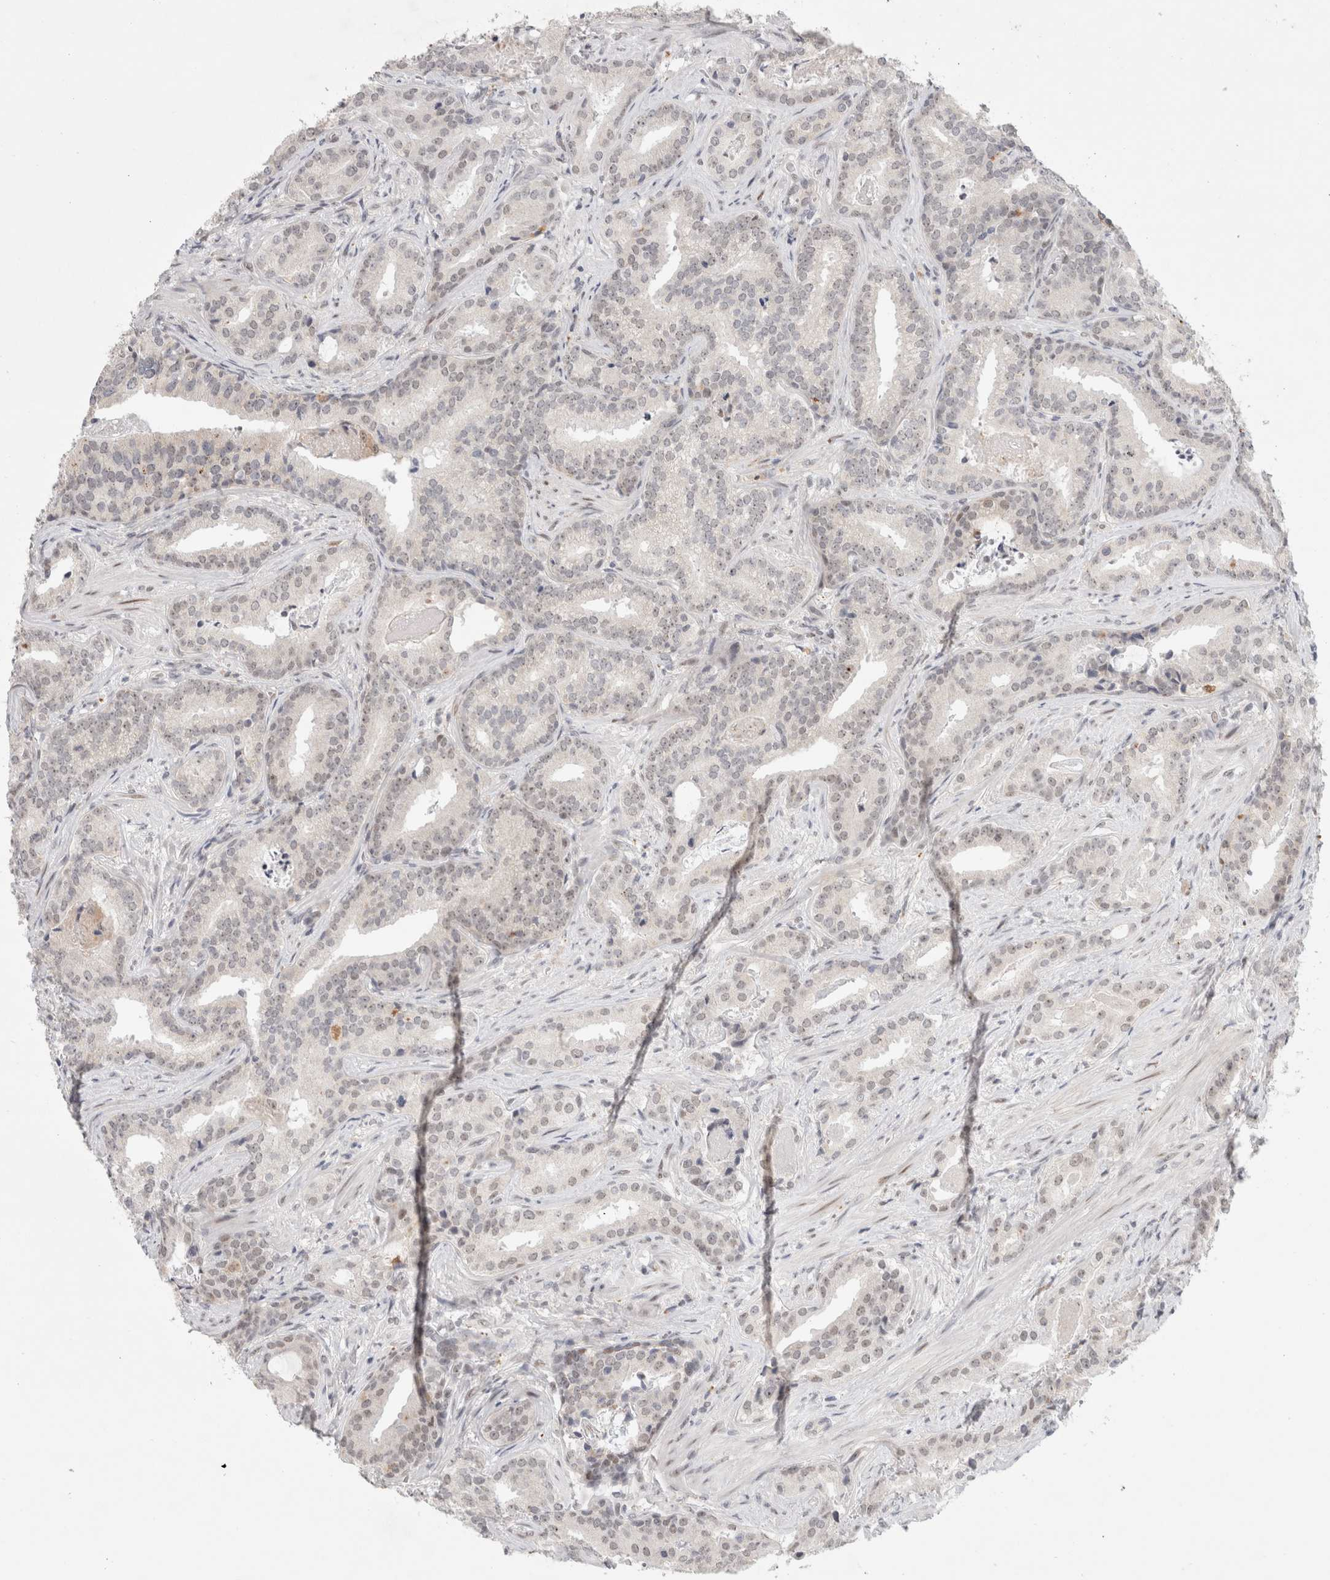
{"staining": {"intensity": "weak", "quantity": "<25%", "location": "nuclear"}, "tissue": "prostate cancer", "cell_type": "Tumor cells", "image_type": "cancer", "snomed": [{"axis": "morphology", "description": "Adenocarcinoma, Low grade"}, {"axis": "topography", "description": "Prostate"}], "caption": "Tumor cells are negative for protein expression in human adenocarcinoma (low-grade) (prostate).", "gene": "SENP6", "patient": {"sex": "male", "age": 67}}